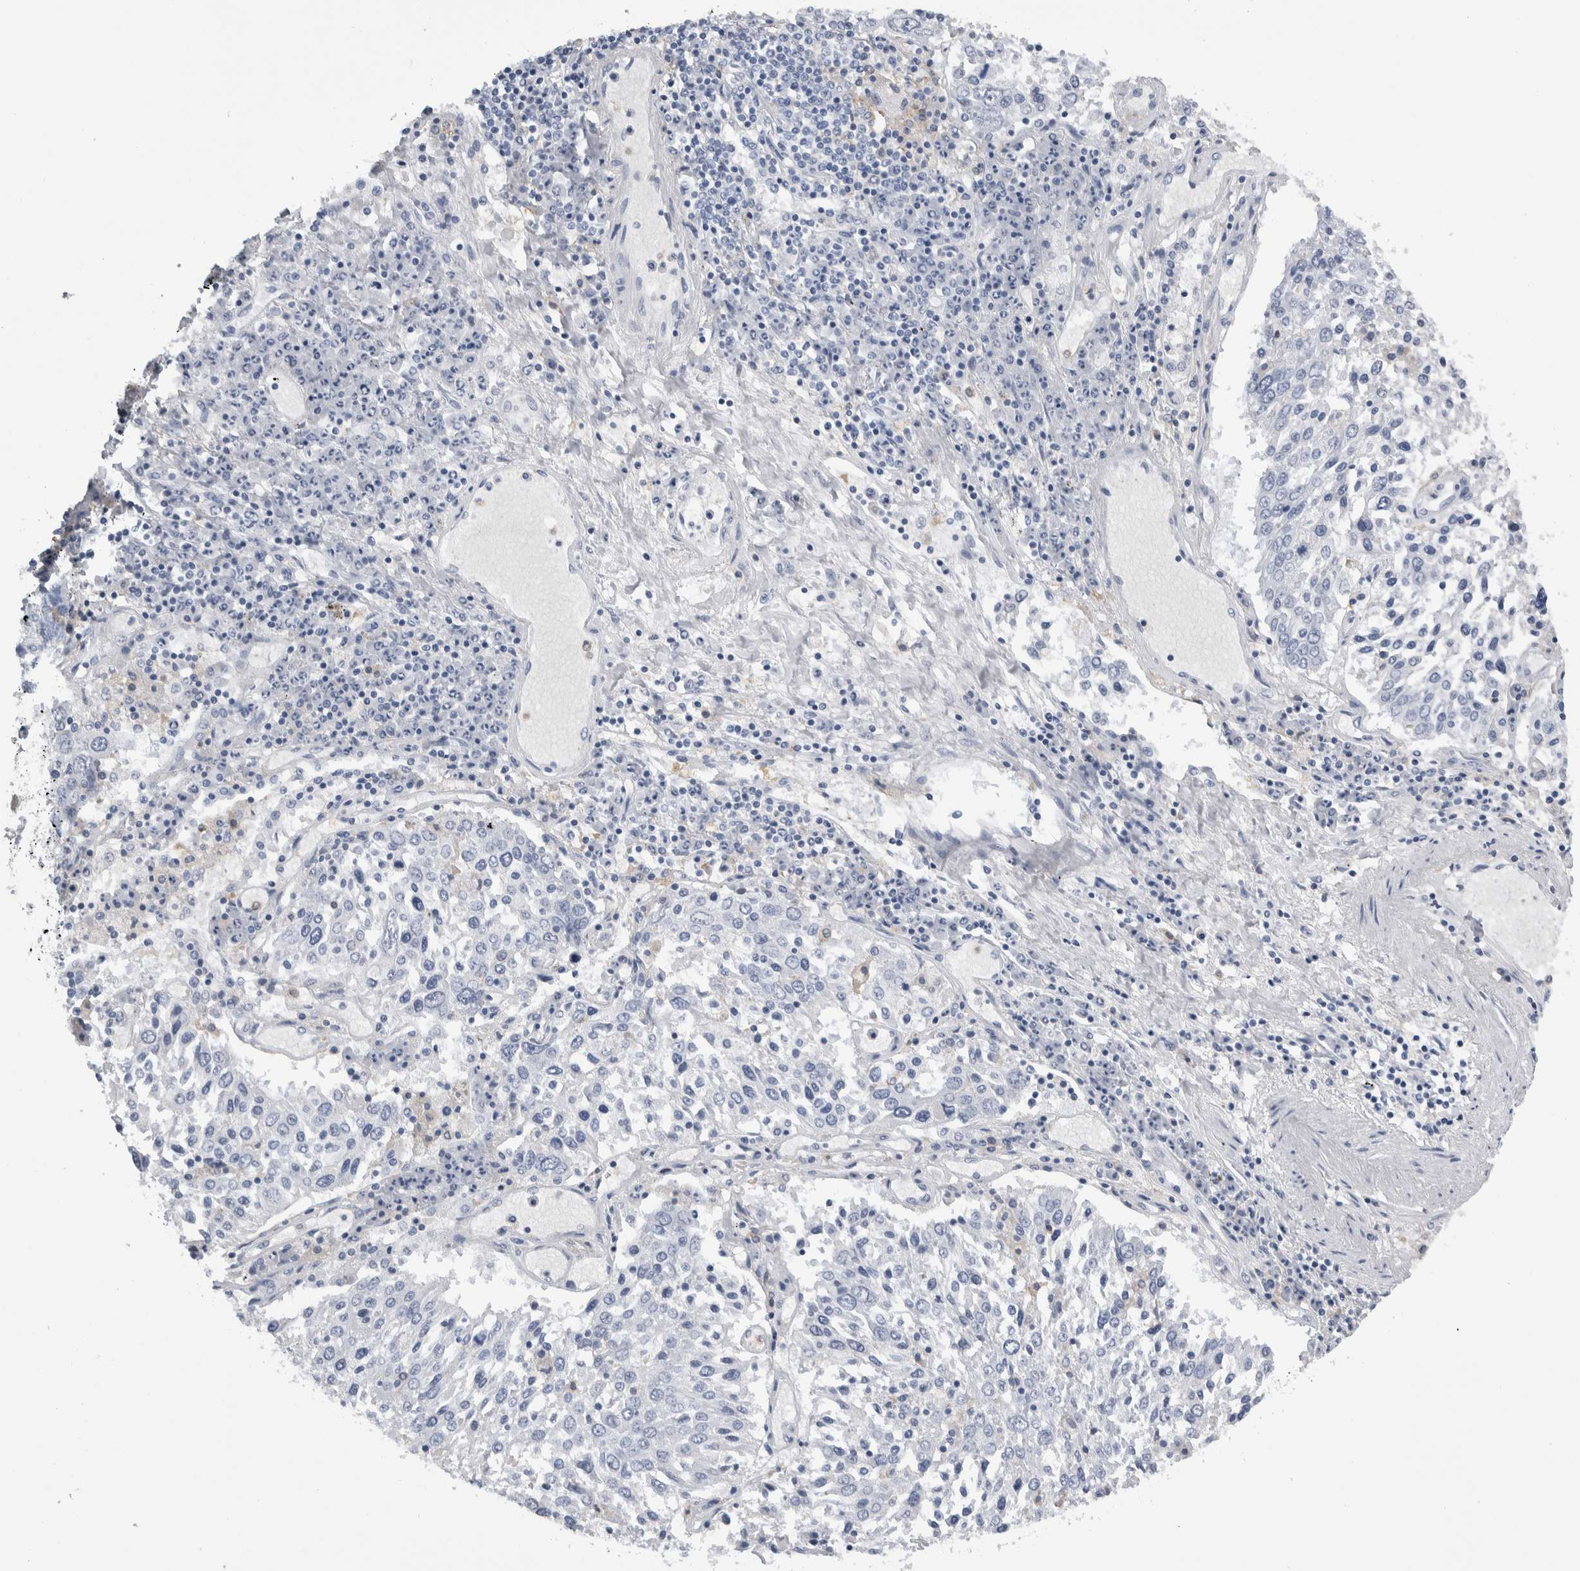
{"staining": {"intensity": "negative", "quantity": "none", "location": "none"}, "tissue": "lung cancer", "cell_type": "Tumor cells", "image_type": "cancer", "snomed": [{"axis": "morphology", "description": "Squamous cell carcinoma, NOS"}, {"axis": "topography", "description": "Lung"}], "caption": "The photomicrograph shows no significant expression in tumor cells of lung cancer.", "gene": "SKAP2", "patient": {"sex": "male", "age": 65}}